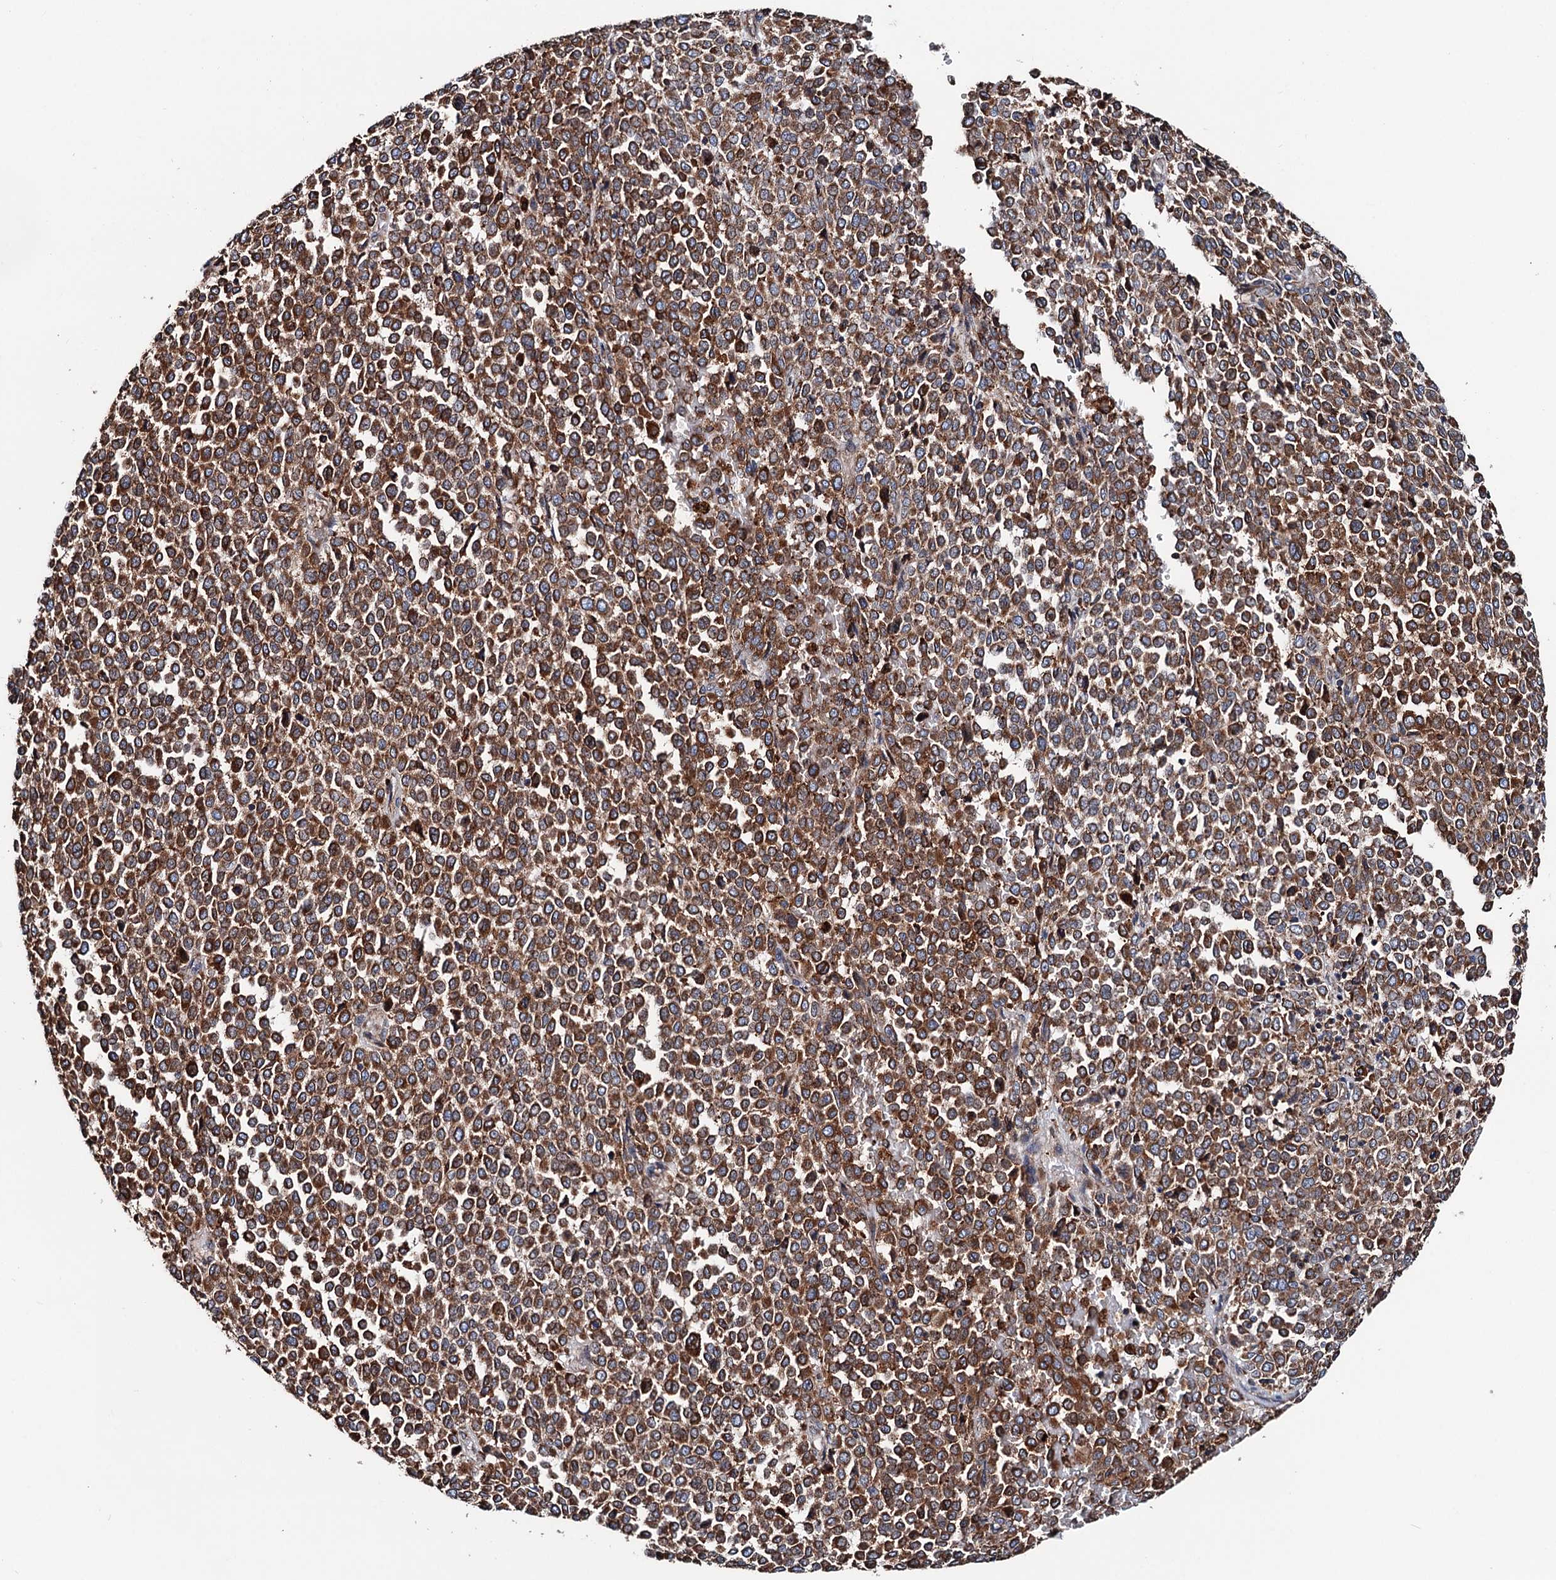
{"staining": {"intensity": "strong", "quantity": ">75%", "location": "cytoplasmic/membranous"}, "tissue": "melanoma", "cell_type": "Tumor cells", "image_type": "cancer", "snomed": [{"axis": "morphology", "description": "Malignant melanoma, Metastatic site"}, {"axis": "topography", "description": "Pancreas"}], "caption": "Immunohistochemistry (IHC) (DAB (3,3'-diaminobenzidine)) staining of malignant melanoma (metastatic site) reveals strong cytoplasmic/membranous protein positivity in about >75% of tumor cells.", "gene": "ERP29", "patient": {"sex": "female", "age": 30}}